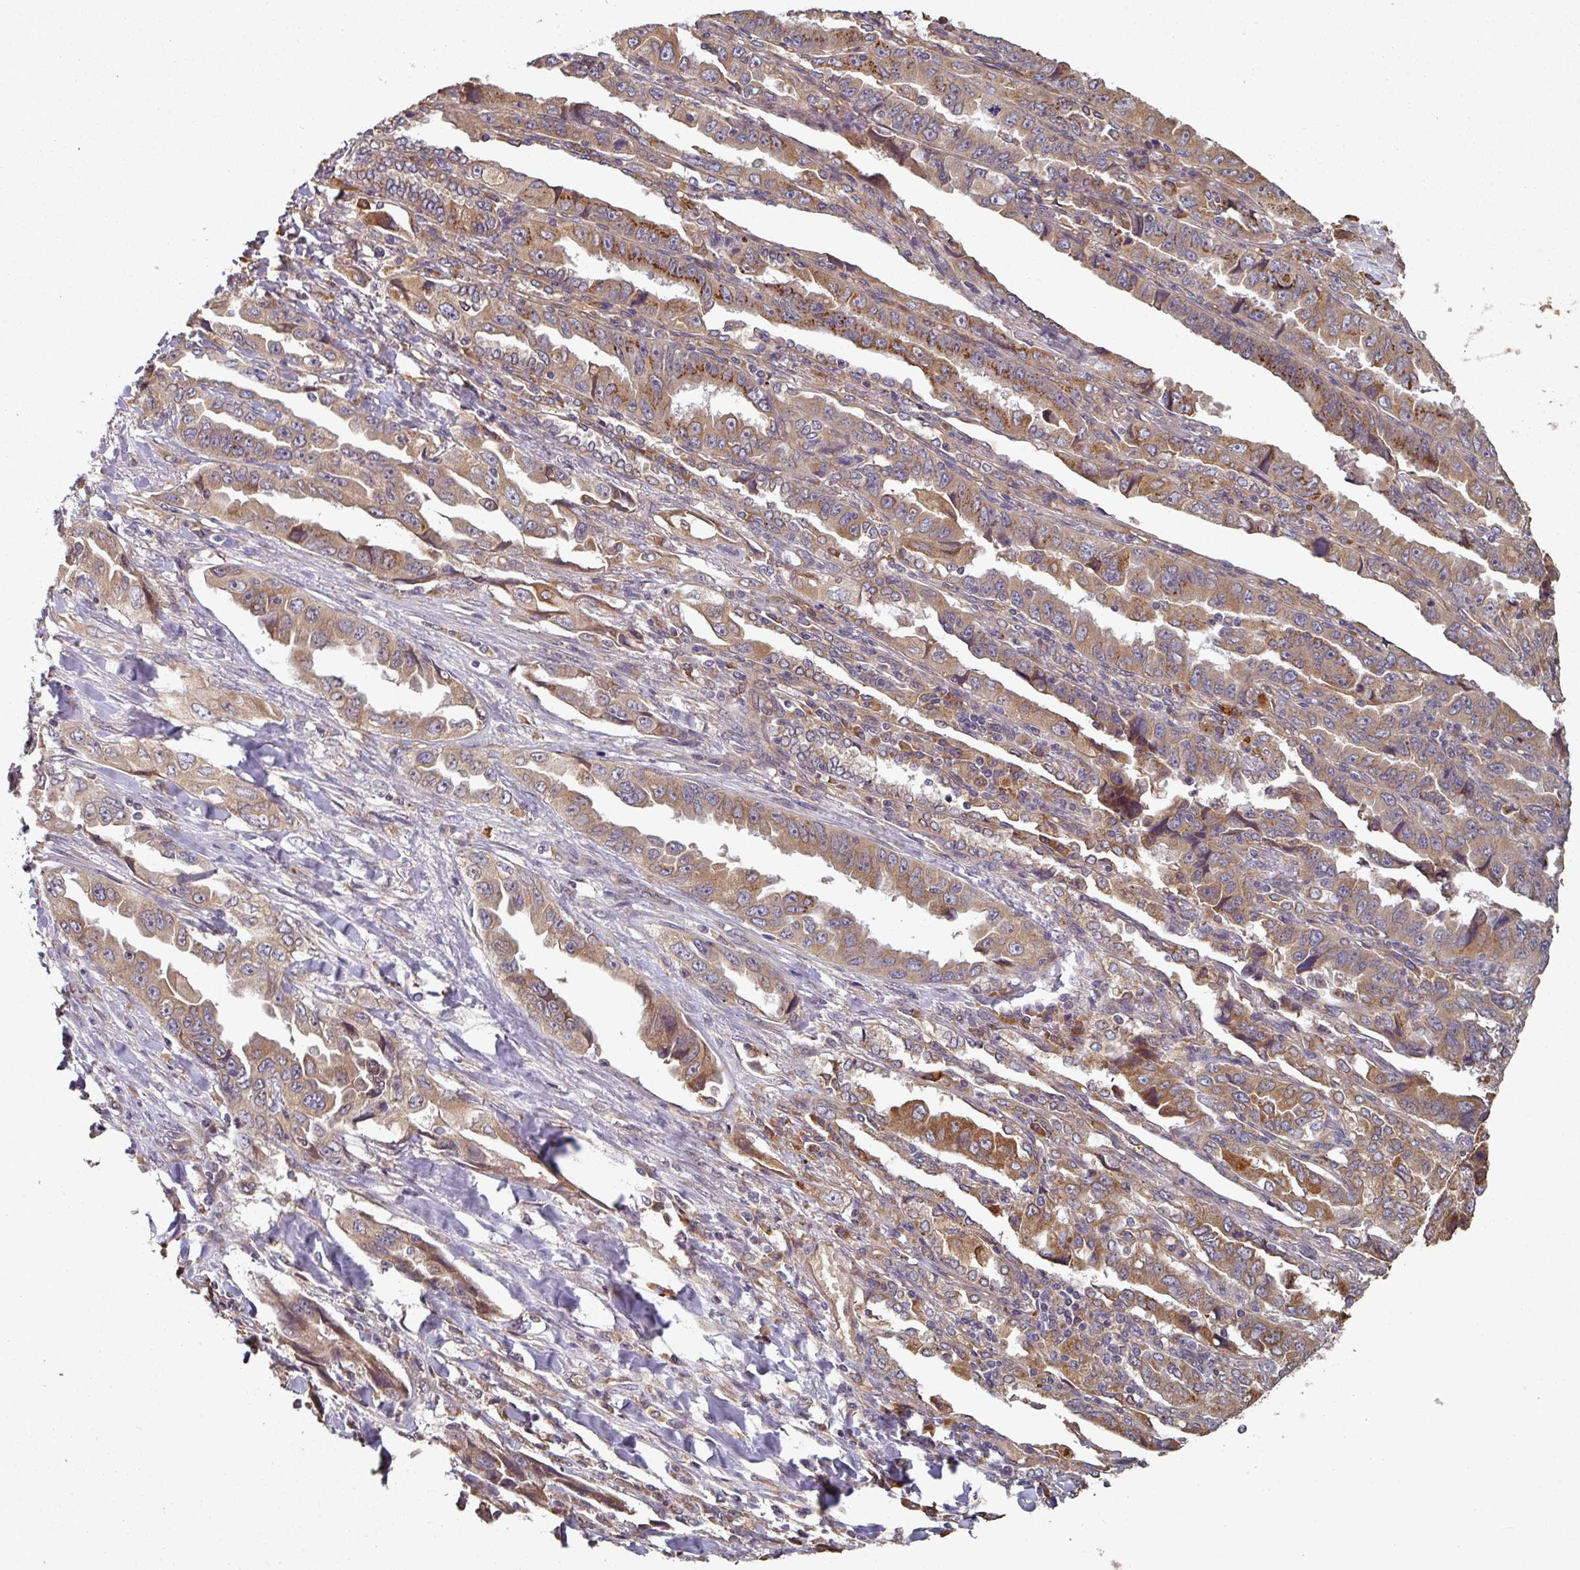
{"staining": {"intensity": "moderate", "quantity": ">75%", "location": "cytoplasmic/membranous"}, "tissue": "lung cancer", "cell_type": "Tumor cells", "image_type": "cancer", "snomed": [{"axis": "morphology", "description": "Adenocarcinoma, NOS"}, {"axis": "topography", "description": "Lung"}], "caption": "Immunohistochemical staining of lung cancer (adenocarcinoma) shows medium levels of moderate cytoplasmic/membranous protein staining in about >75% of tumor cells.", "gene": "EDEM2", "patient": {"sex": "female", "age": 51}}